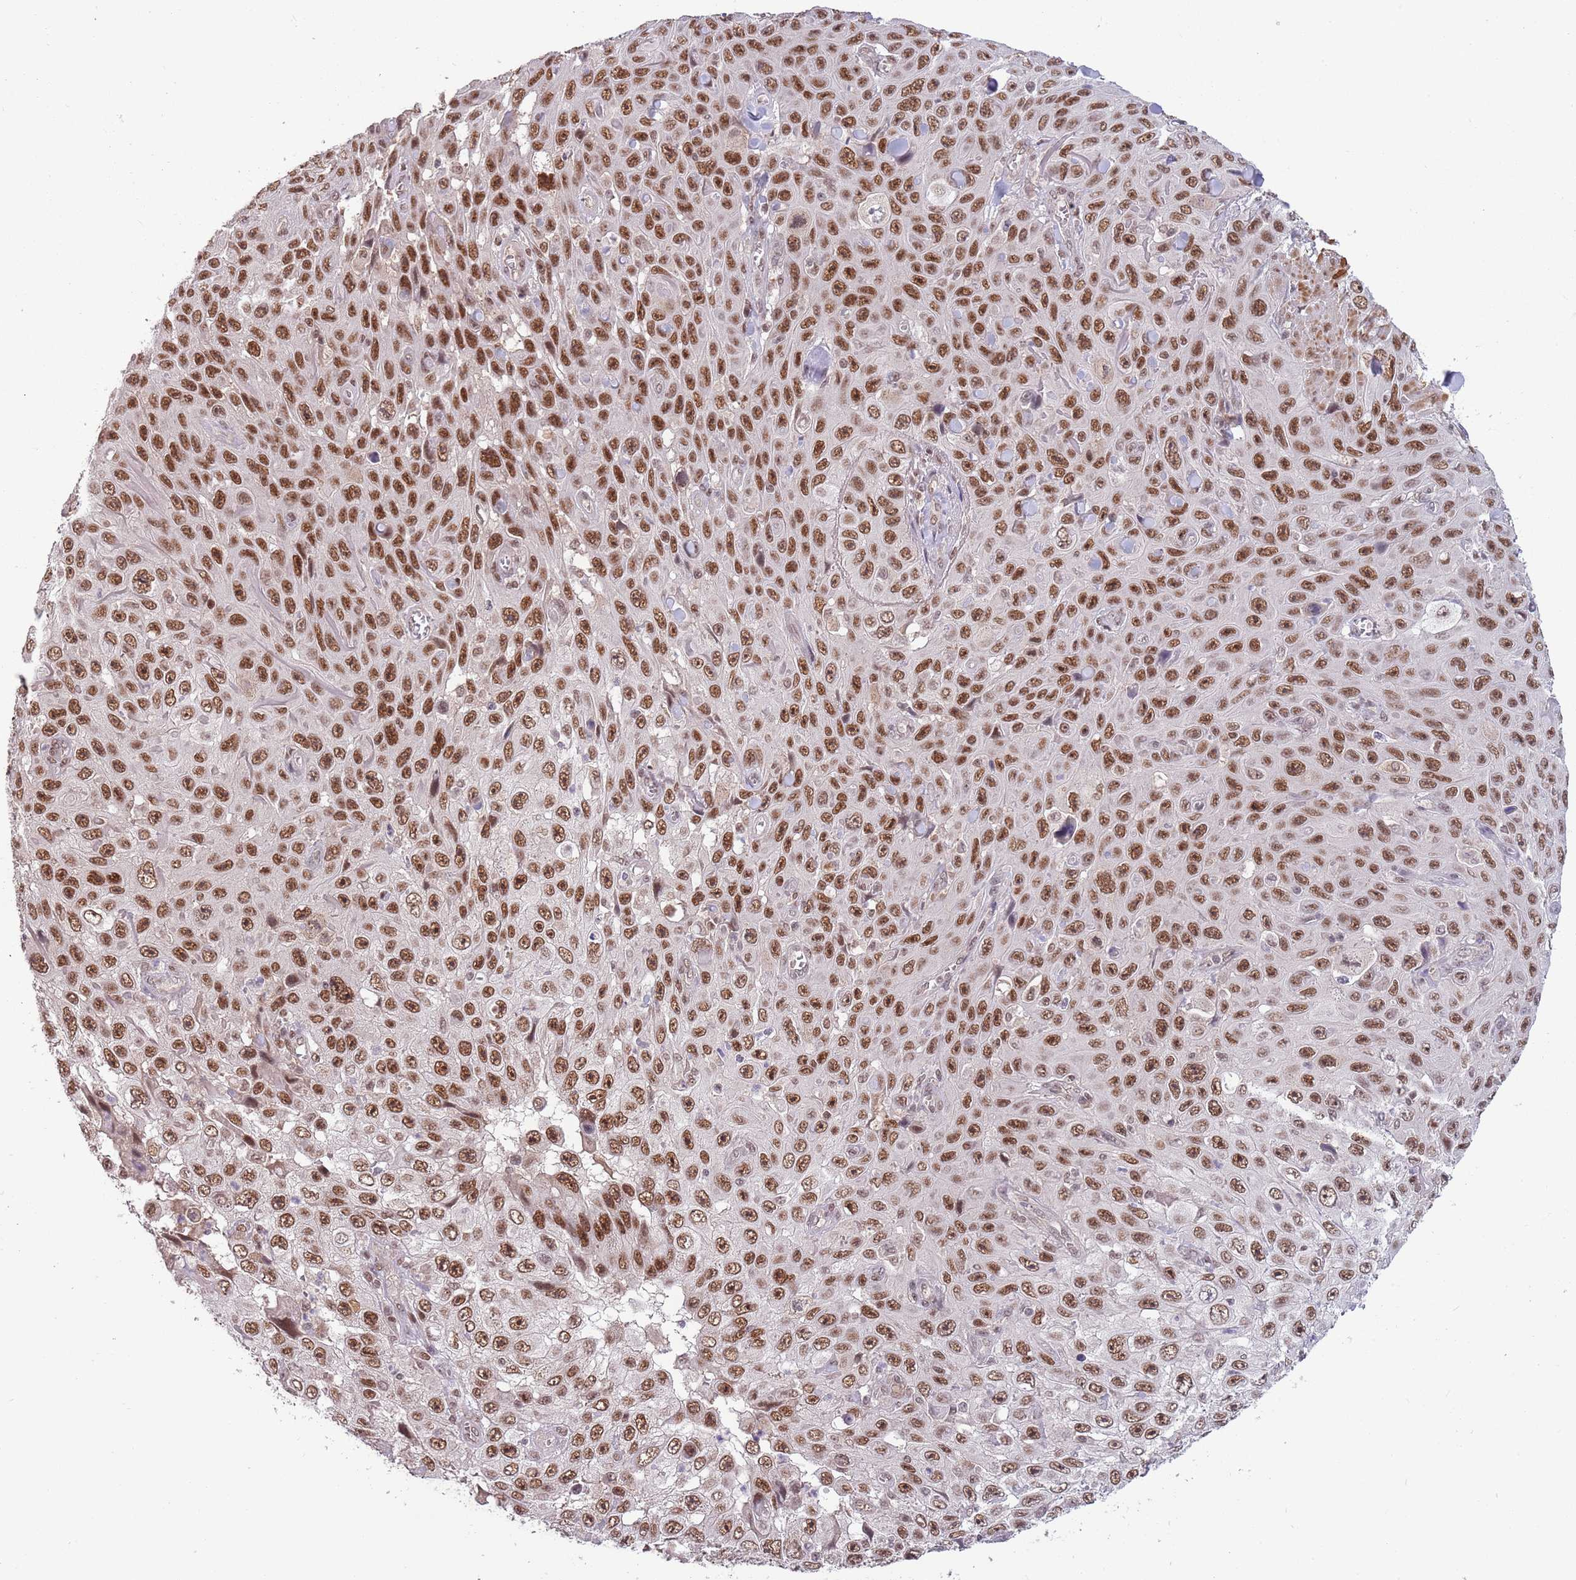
{"staining": {"intensity": "strong", "quantity": ">75%", "location": "nuclear"}, "tissue": "skin cancer", "cell_type": "Tumor cells", "image_type": "cancer", "snomed": [{"axis": "morphology", "description": "Squamous cell carcinoma, NOS"}, {"axis": "topography", "description": "Skin"}], "caption": "An IHC micrograph of tumor tissue is shown. Protein staining in brown highlights strong nuclear positivity in squamous cell carcinoma (skin) within tumor cells.", "gene": "ZBTB7A", "patient": {"sex": "male", "age": 82}}